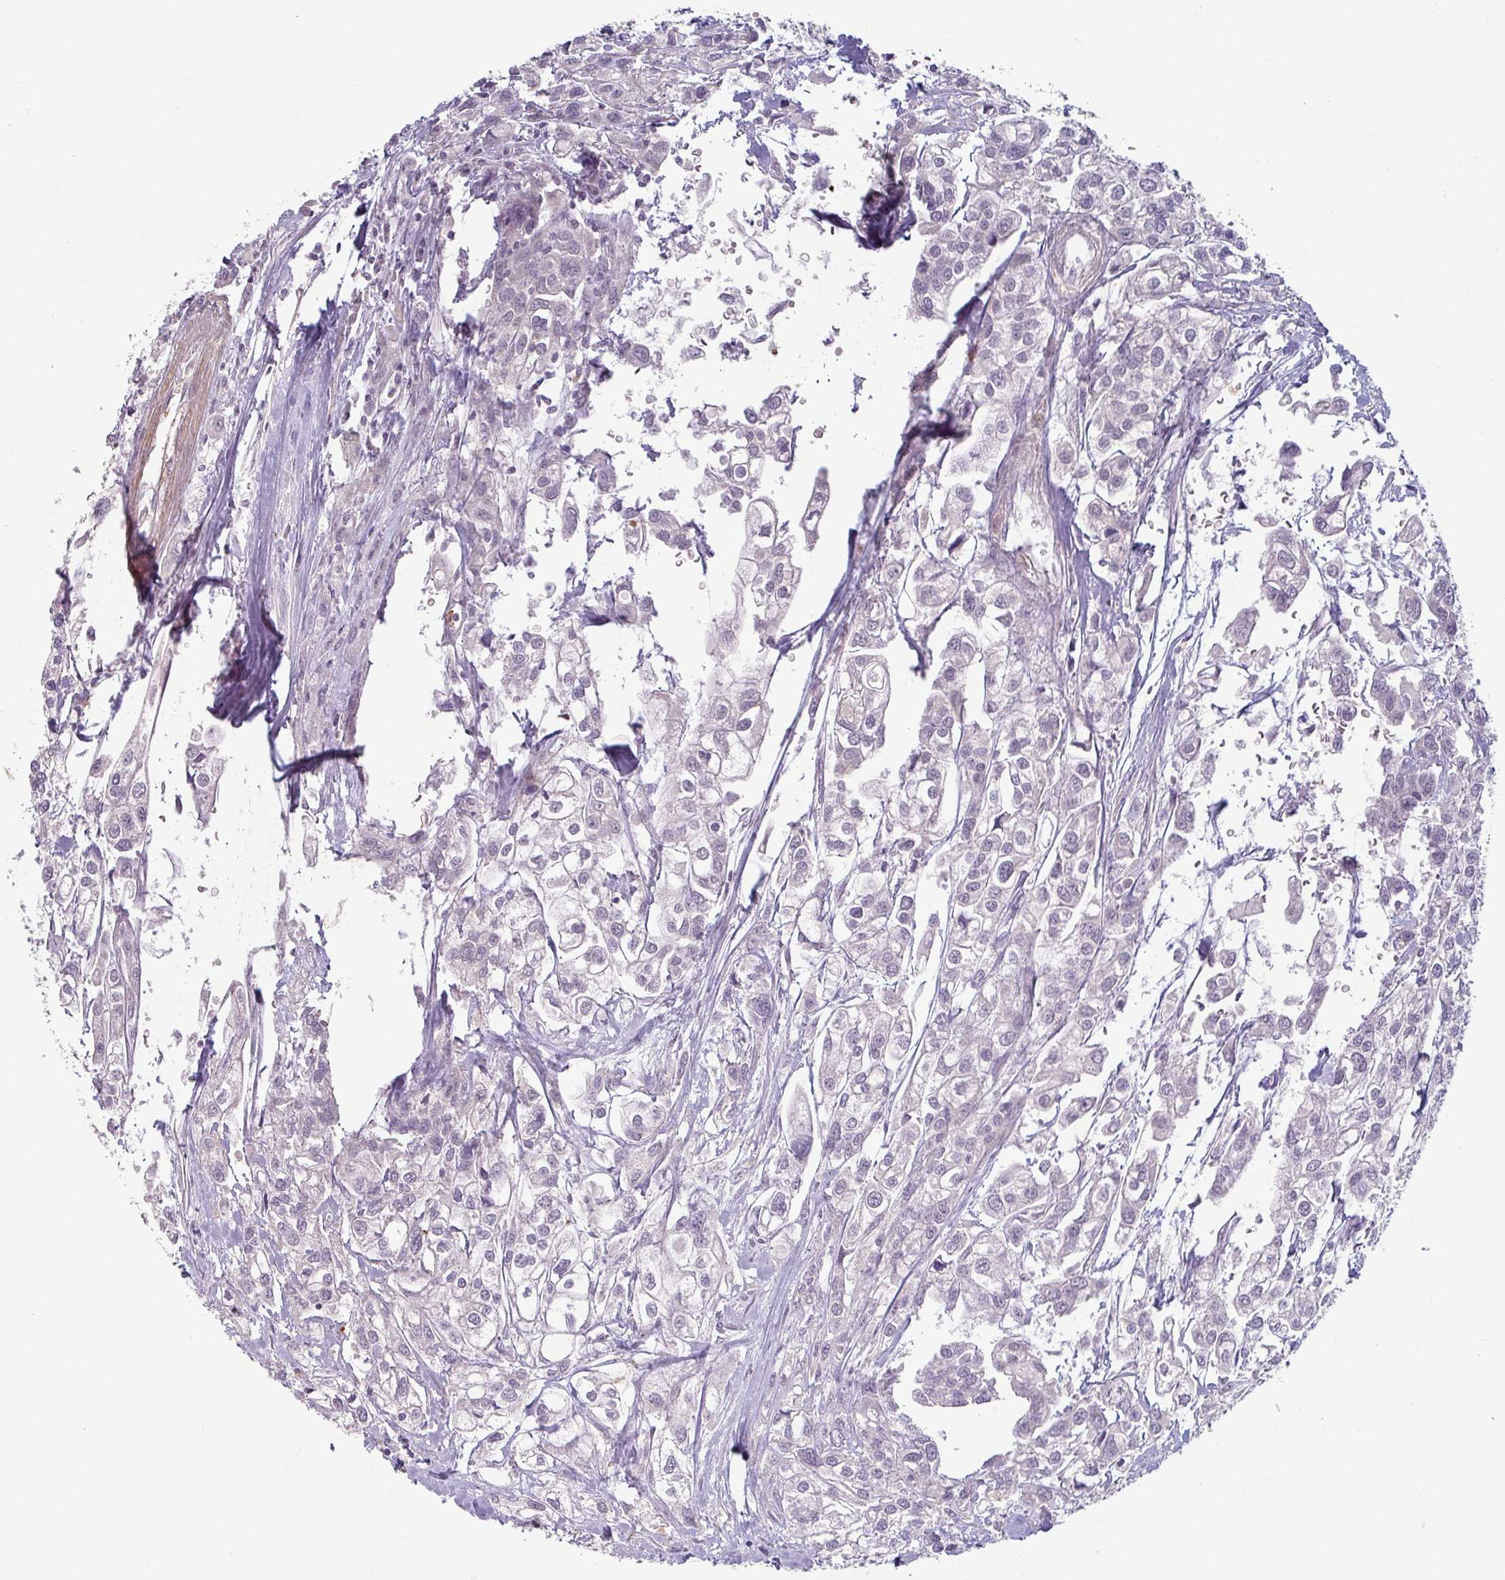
{"staining": {"intensity": "negative", "quantity": "none", "location": "none"}, "tissue": "urothelial cancer", "cell_type": "Tumor cells", "image_type": "cancer", "snomed": [{"axis": "morphology", "description": "Urothelial carcinoma, High grade"}, {"axis": "topography", "description": "Urinary bladder"}], "caption": "Immunohistochemical staining of human urothelial cancer reveals no significant staining in tumor cells. (DAB immunohistochemistry with hematoxylin counter stain).", "gene": "MAGEC3", "patient": {"sex": "male", "age": 67}}